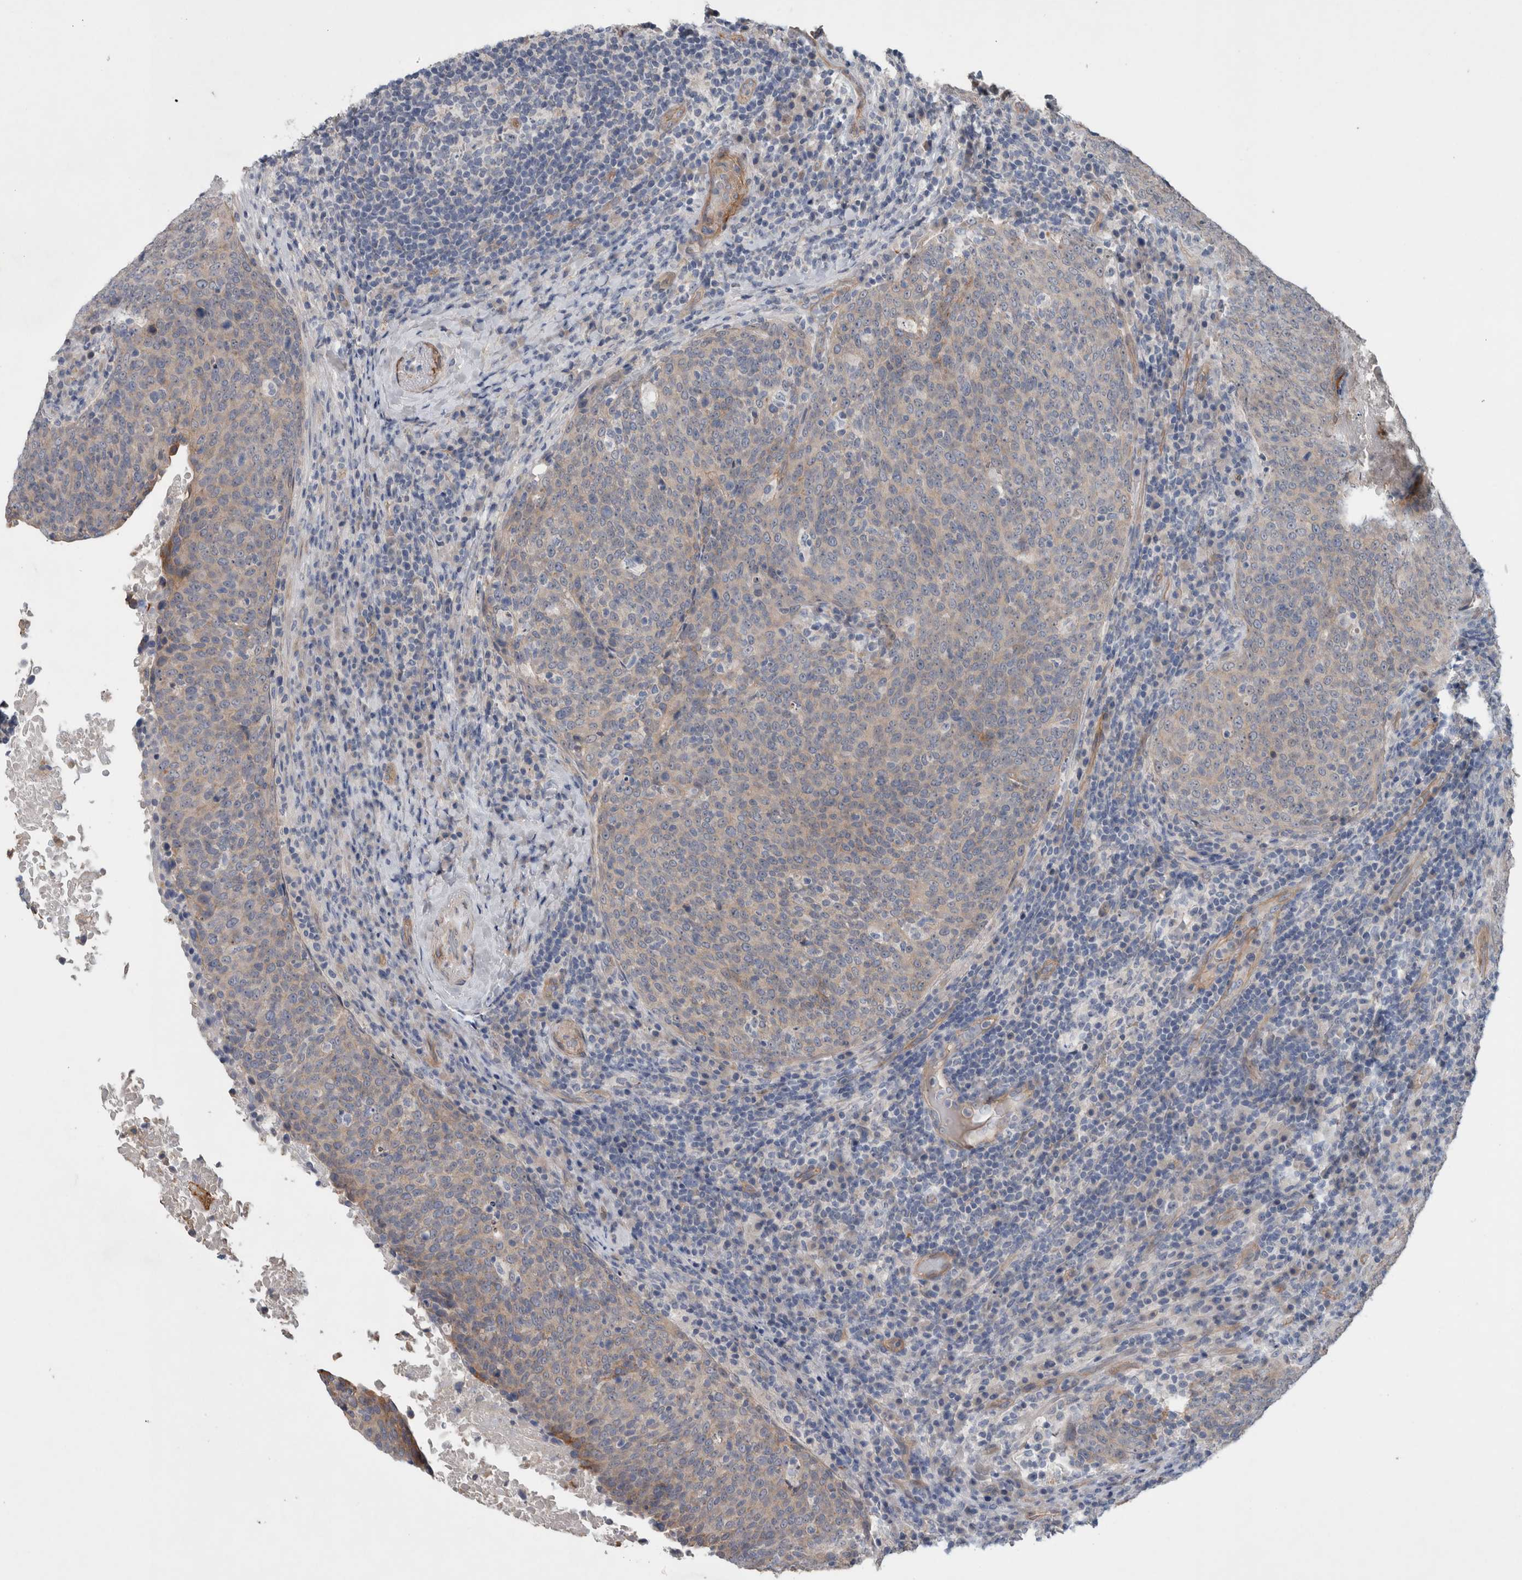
{"staining": {"intensity": "weak", "quantity": ">75%", "location": "cytoplasmic/membranous"}, "tissue": "head and neck cancer", "cell_type": "Tumor cells", "image_type": "cancer", "snomed": [{"axis": "morphology", "description": "Squamous cell carcinoma, NOS"}, {"axis": "morphology", "description": "Squamous cell carcinoma, metastatic, NOS"}, {"axis": "topography", "description": "Lymph node"}, {"axis": "topography", "description": "Head-Neck"}], "caption": "IHC histopathology image of neoplastic tissue: head and neck cancer (squamous cell carcinoma) stained using immunohistochemistry (IHC) displays low levels of weak protein expression localized specifically in the cytoplasmic/membranous of tumor cells, appearing as a cytoplasmic/membranous brown color.", "gene": "BCAM", "patient": {"sex": "male", "age": 62}}